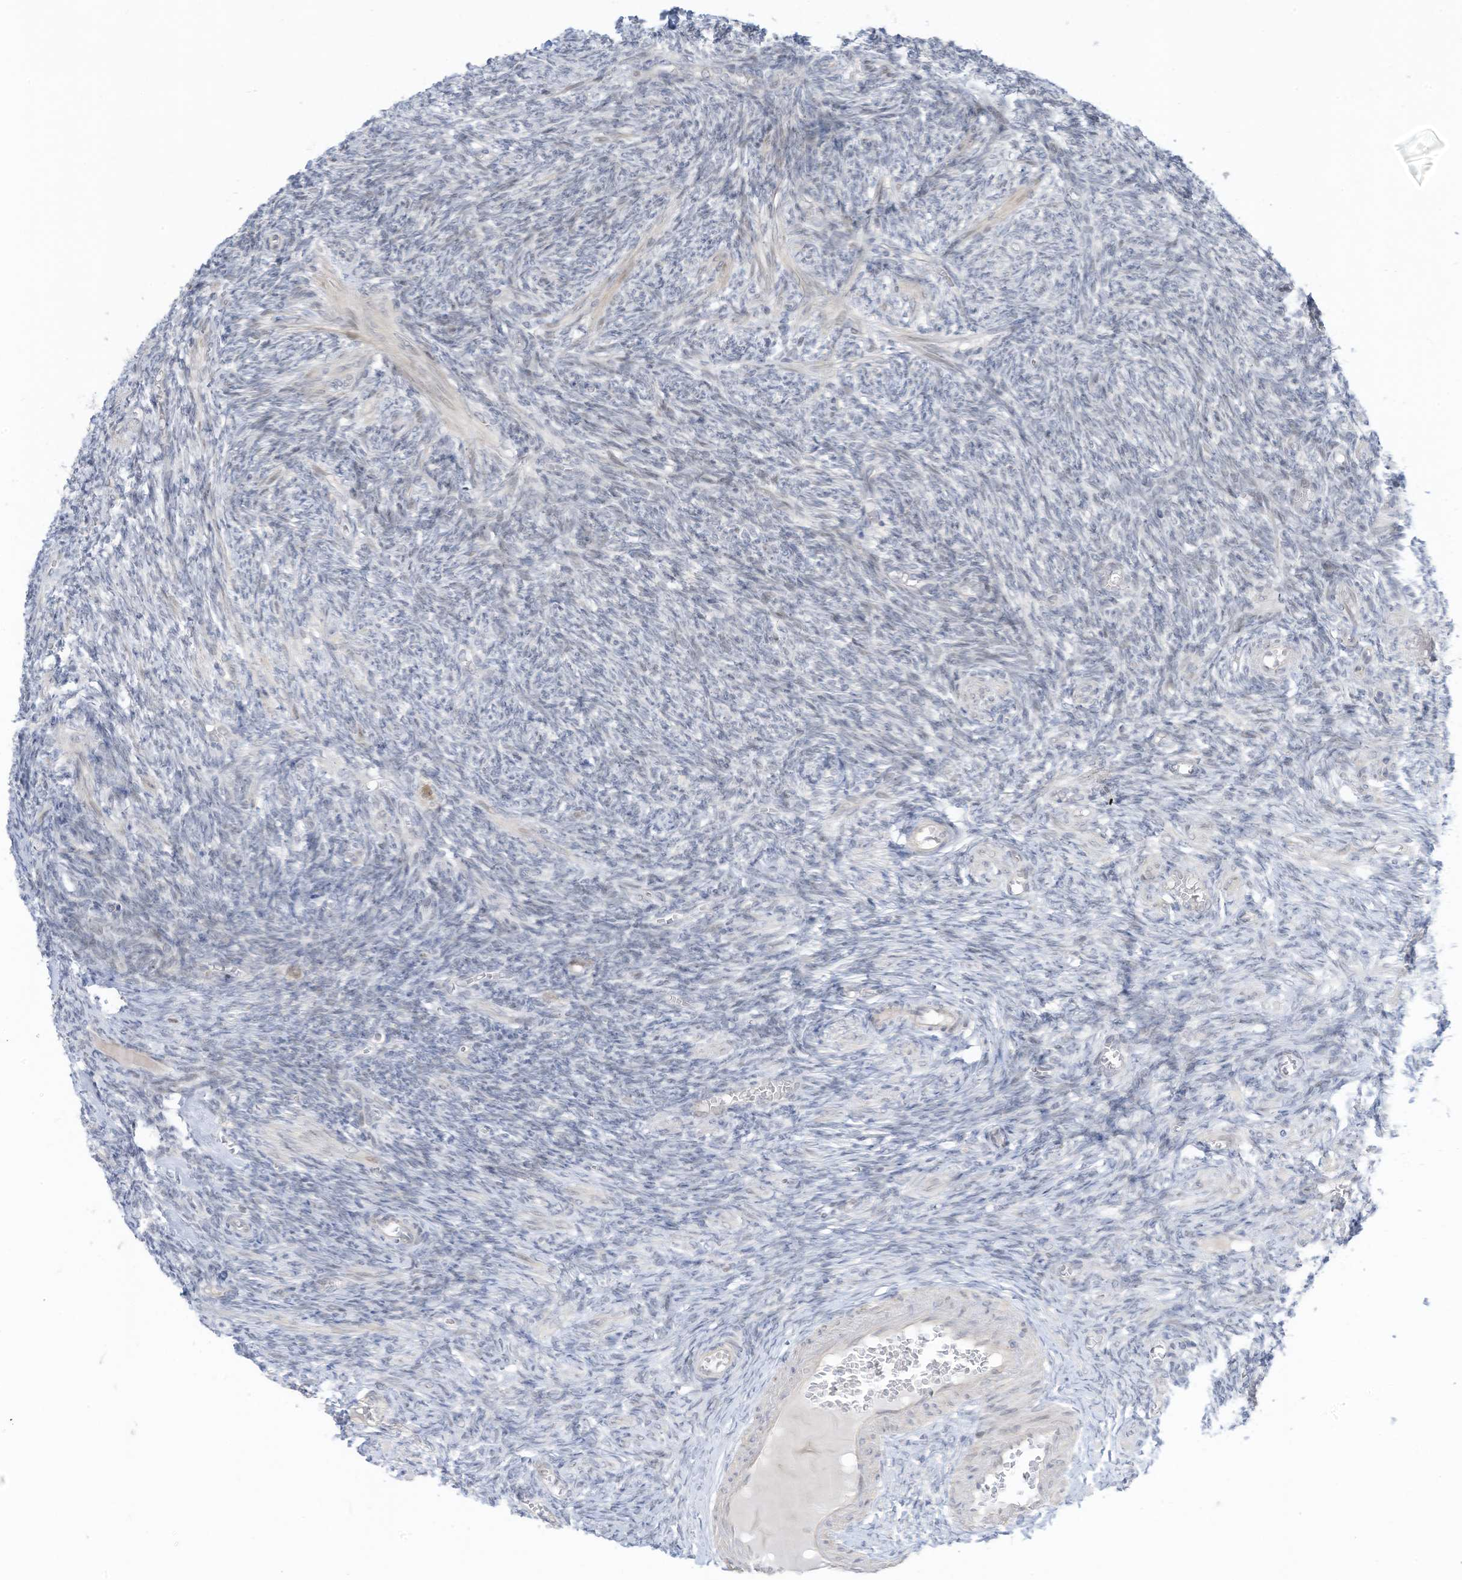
{"staining": {"intensity": "weak", "quantity": ">75%", "location": "nuclear"}, "tissue": "ovary", "cell_type": "Follicle cells", "image_type": "normal", "snomed": [{"axis": "morphology", "description": "Normal tissue, NOS"}, {"axis": "topography", "description": "Ovary"}], "caption": "Immunohistochemical staining of normal ovary shows low levels of weak nuclear expression in about >75% of follicle cells.", "gene": "ASPRV1", "patient": {"sex": "female", "age": 27}}